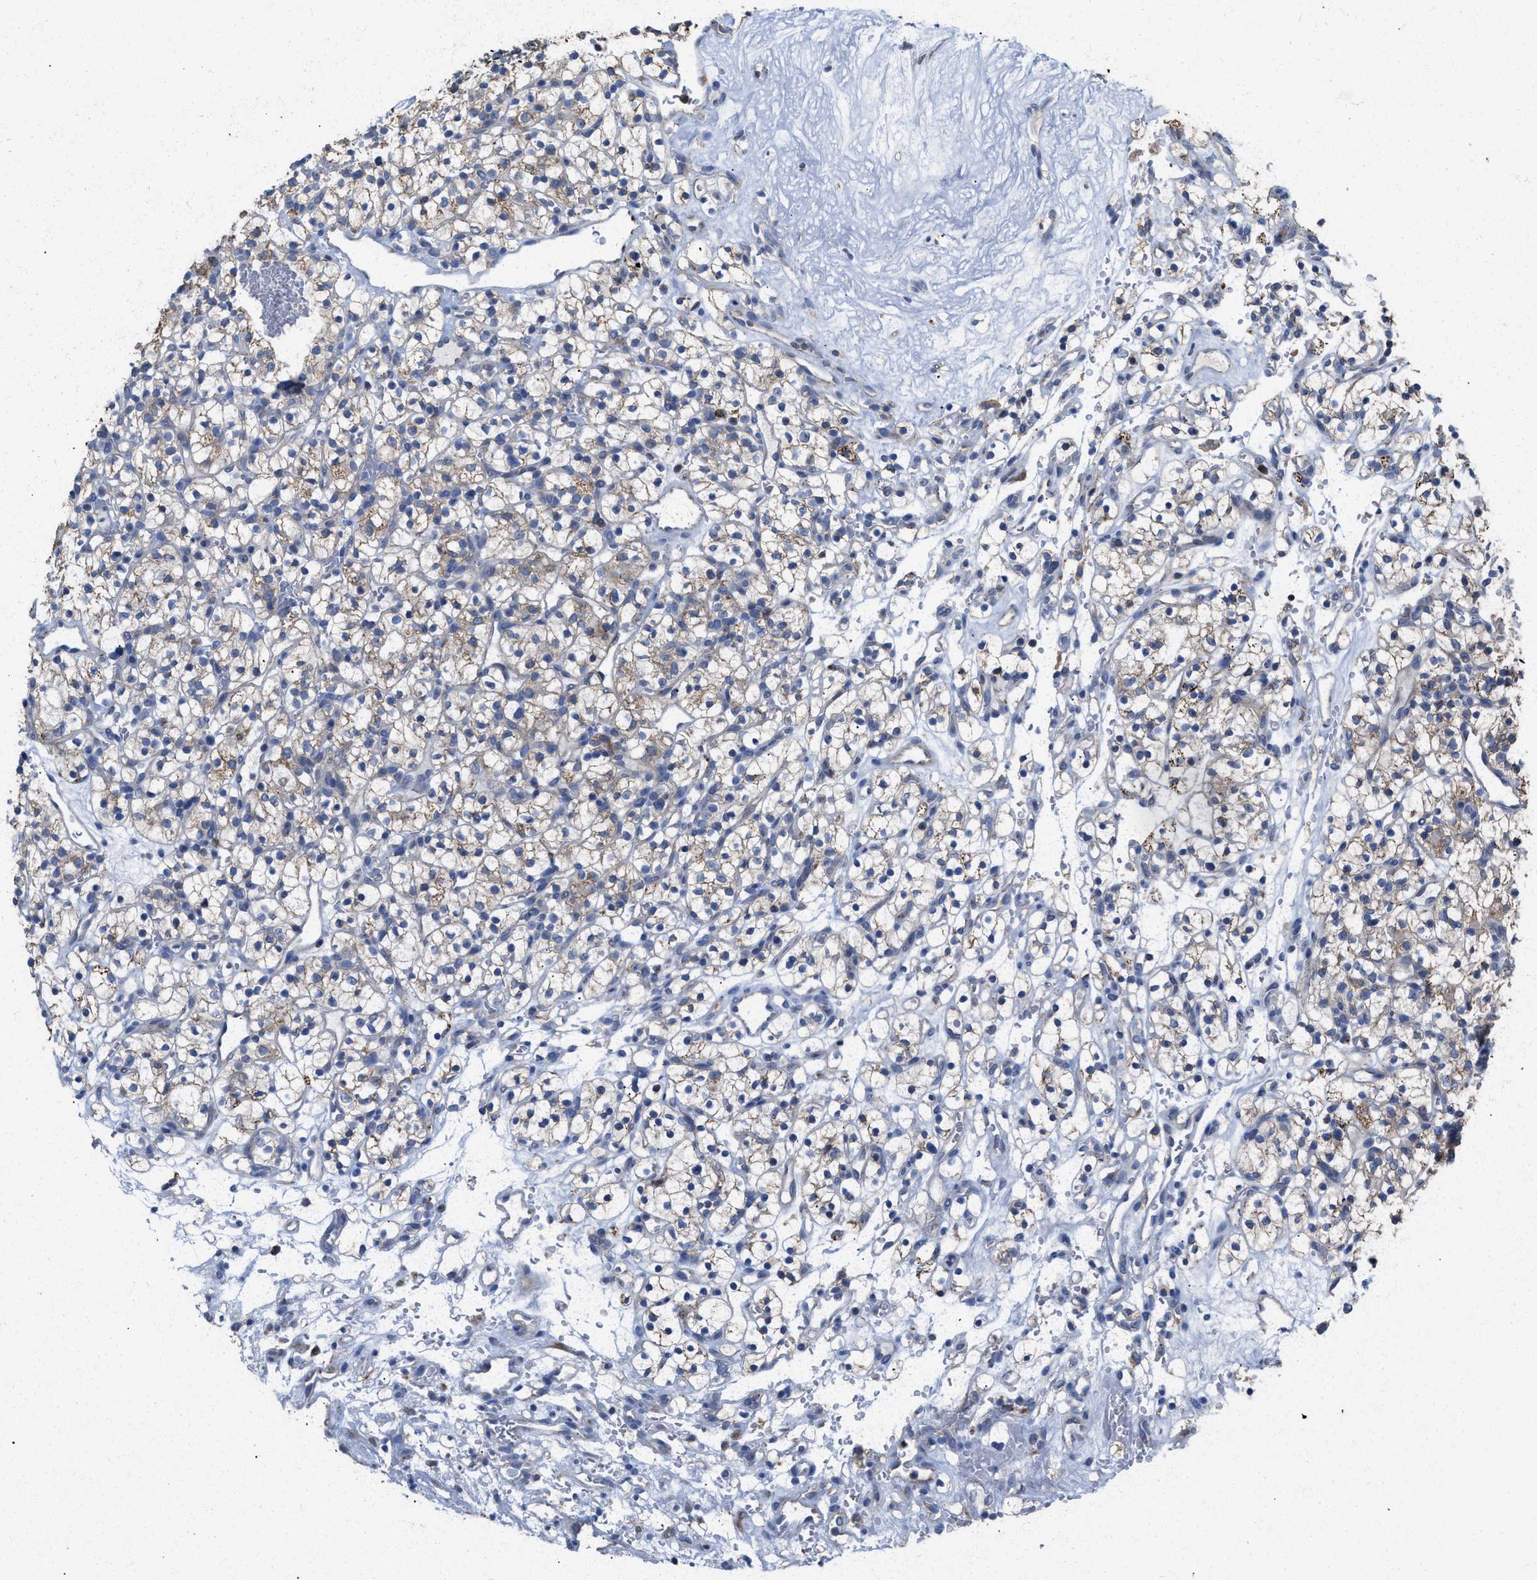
{"staining": {"intensity": "moderate", "quantity": "25%-75%", "location": "cytoplasmic/membranous"}, "tissue": "renal cancer", "cell_type": "Tumor cells", "image_type": "cancer", "snomed": [{"axis": "morphology", "description": "Adenocarcinoma, NOS"}, {"axis": "topography", "description": "Kidney"}], "caption": "Immunohistochemical staining of renal adenocarcinoma shows medium levels of moderate cytoplasmic/membranous positivity in approximately 25%-75% of tumor cells.", "gene": "AK2", "patient": {"sex": "female", "age": 57}}